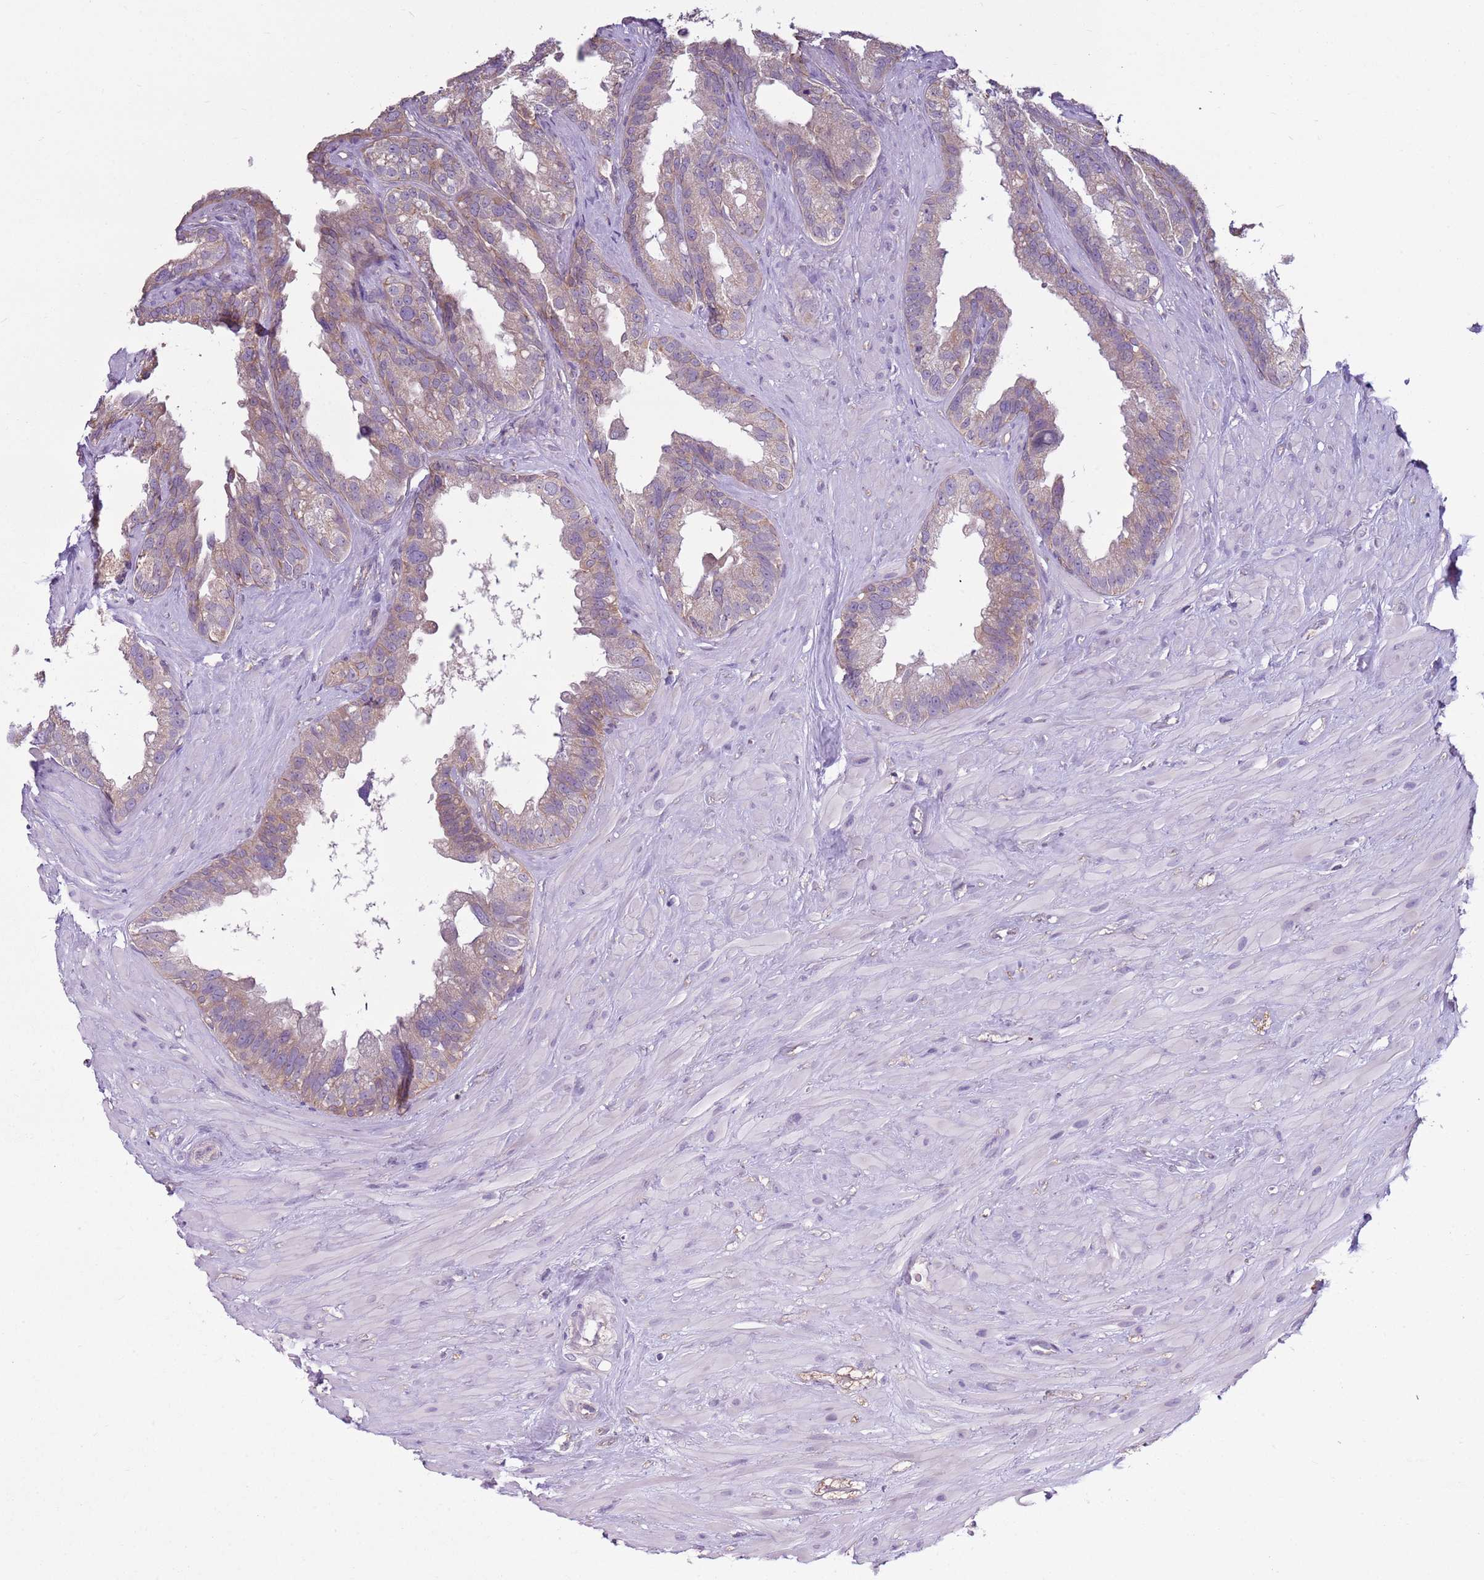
{"staining": {"intensity": "weak", "quantity": ">75%", "location": "cytoplasmic/membranous"}, "tissue": "seminal vesicle", "cell_type": "Glandular cells", "image_type": "normal", "snomed": [{"axis": "morphology", "description": "Normal tissue, NOS"}, {"axis": "topography", "description": "Seminal veicle"}], "caption": "The micrograph exhibits staining of normal seminal vesicle, revealing weak cytoplasmic/membranous protein positivity (brown color) within glandular cells.", "gene": "CAPN9", "patient": {"sex": "male", "age": 80}}